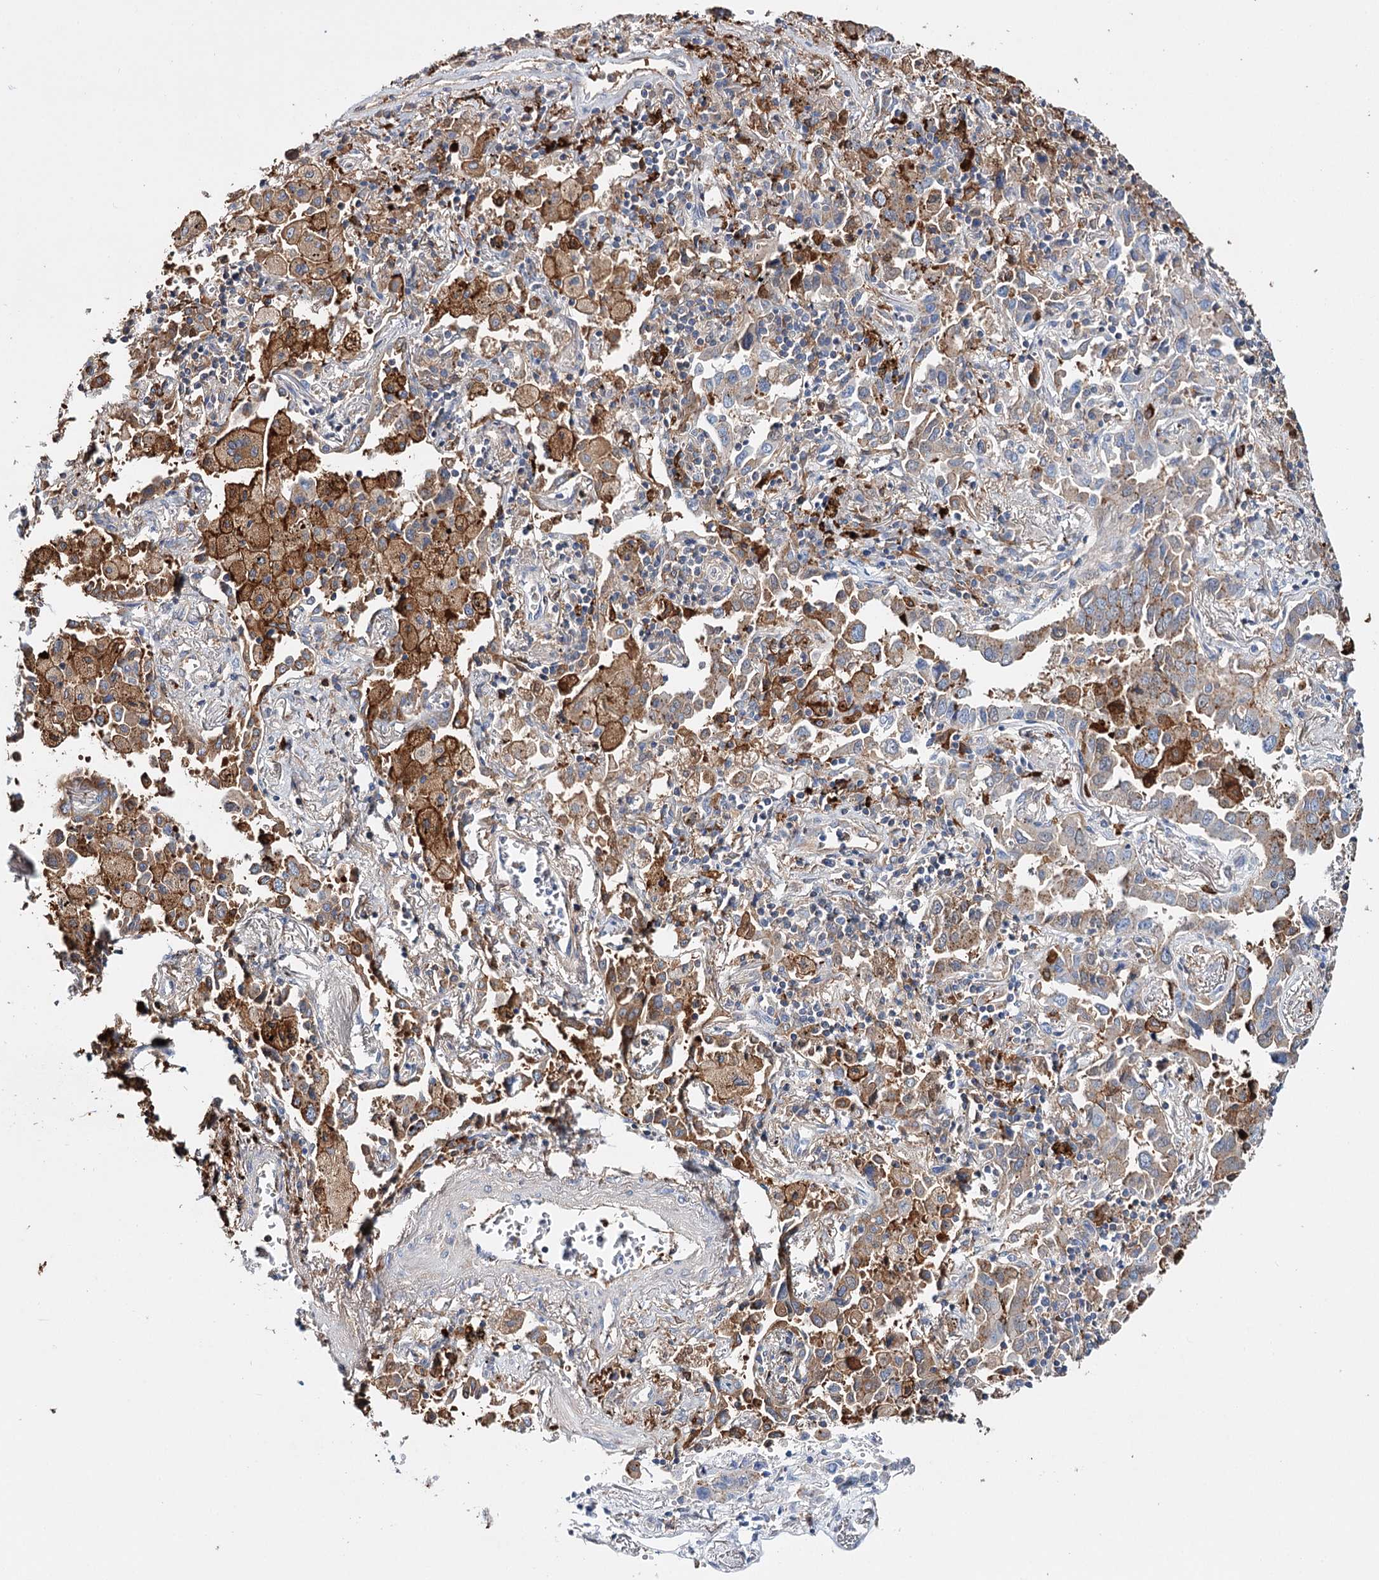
{"staining": {"intensity": "moderate", "quantity": "25%-75%", "location": "cytoplasmic/membranous"}, "tissue": "lung cancer", "cell_type": "Tumor cells", "image_type": "cancer", "snomed": [{"axis": "morphology", "description": "Adenocarcinoma, NOS"}, {"axis": "topography", "description": "Lung"}], "caption": "Lung cancer was stained to show a protein in brown. There is medium levels of moderate cytoplasmic/membranous expression in approximately 25%-75% of tumor cells. Using DAB (3,3'-diaminobenzidine) (brown) and hematoxylin (blue) stains, captured at high magnification using brightfield microscopy.", "gene": "CFAP46", "patient": {"sex": "male", "age": 67}}